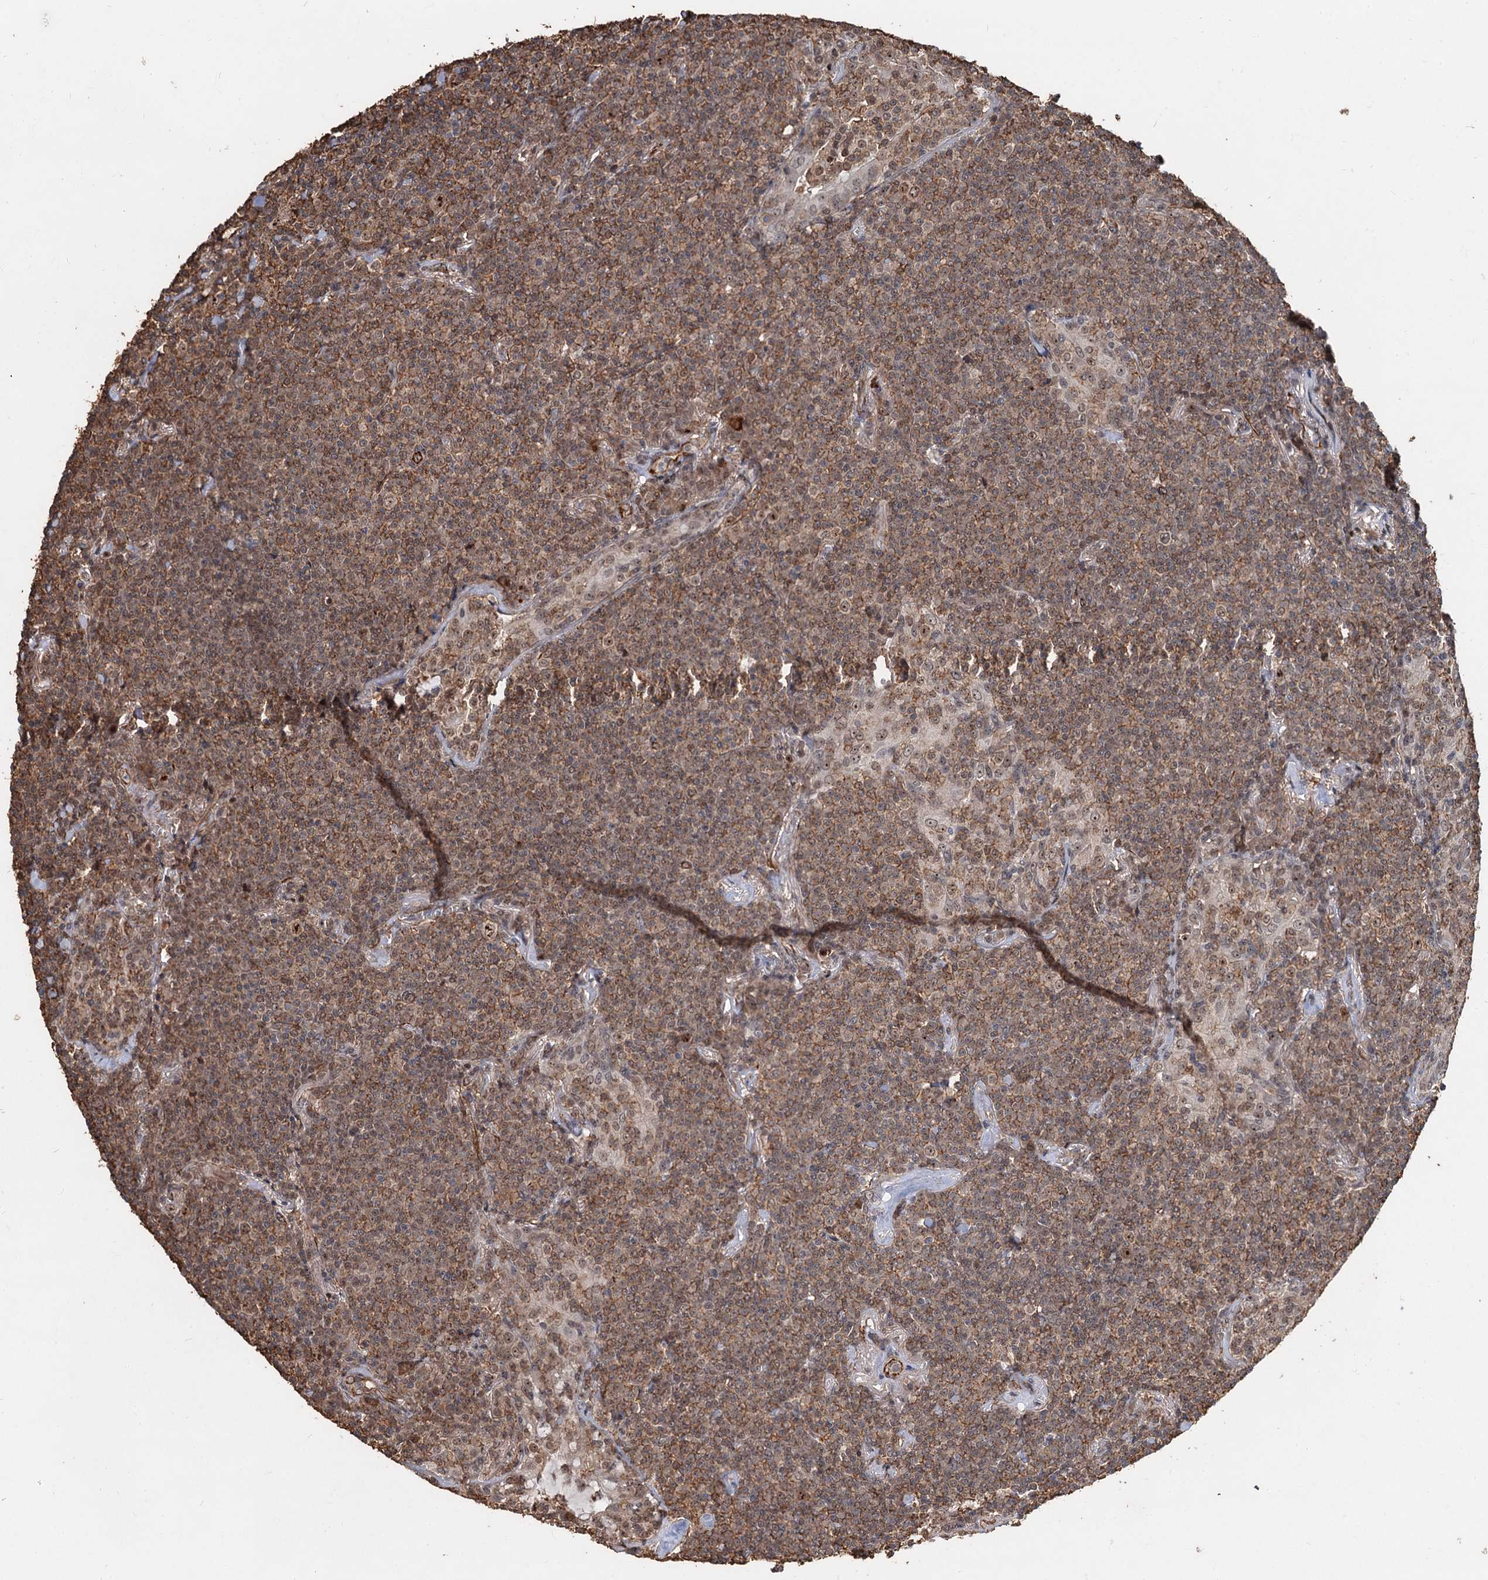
{"staining": {"intensity": "moderate", "quantity": ">75%", "location": "cytoplasmic/membranous,nuclear"}, "tissue": "lymphoma", "cell_type": "Tumor cells", "image_type": "cancer", "snomed": [{"axis": "morphology", "description": "Malignant lymphoma, non-Hodgkin's type, Low grade"}, {"axis": "topography", "description": "Lung"}], "caption": "A brown stain labels moderate cytoplasmic/membranous and nuclear expression of a protein in lymphoma tumor cells.", "gene": "TMA16", "patient": {"sex": "female", "age": 71}}